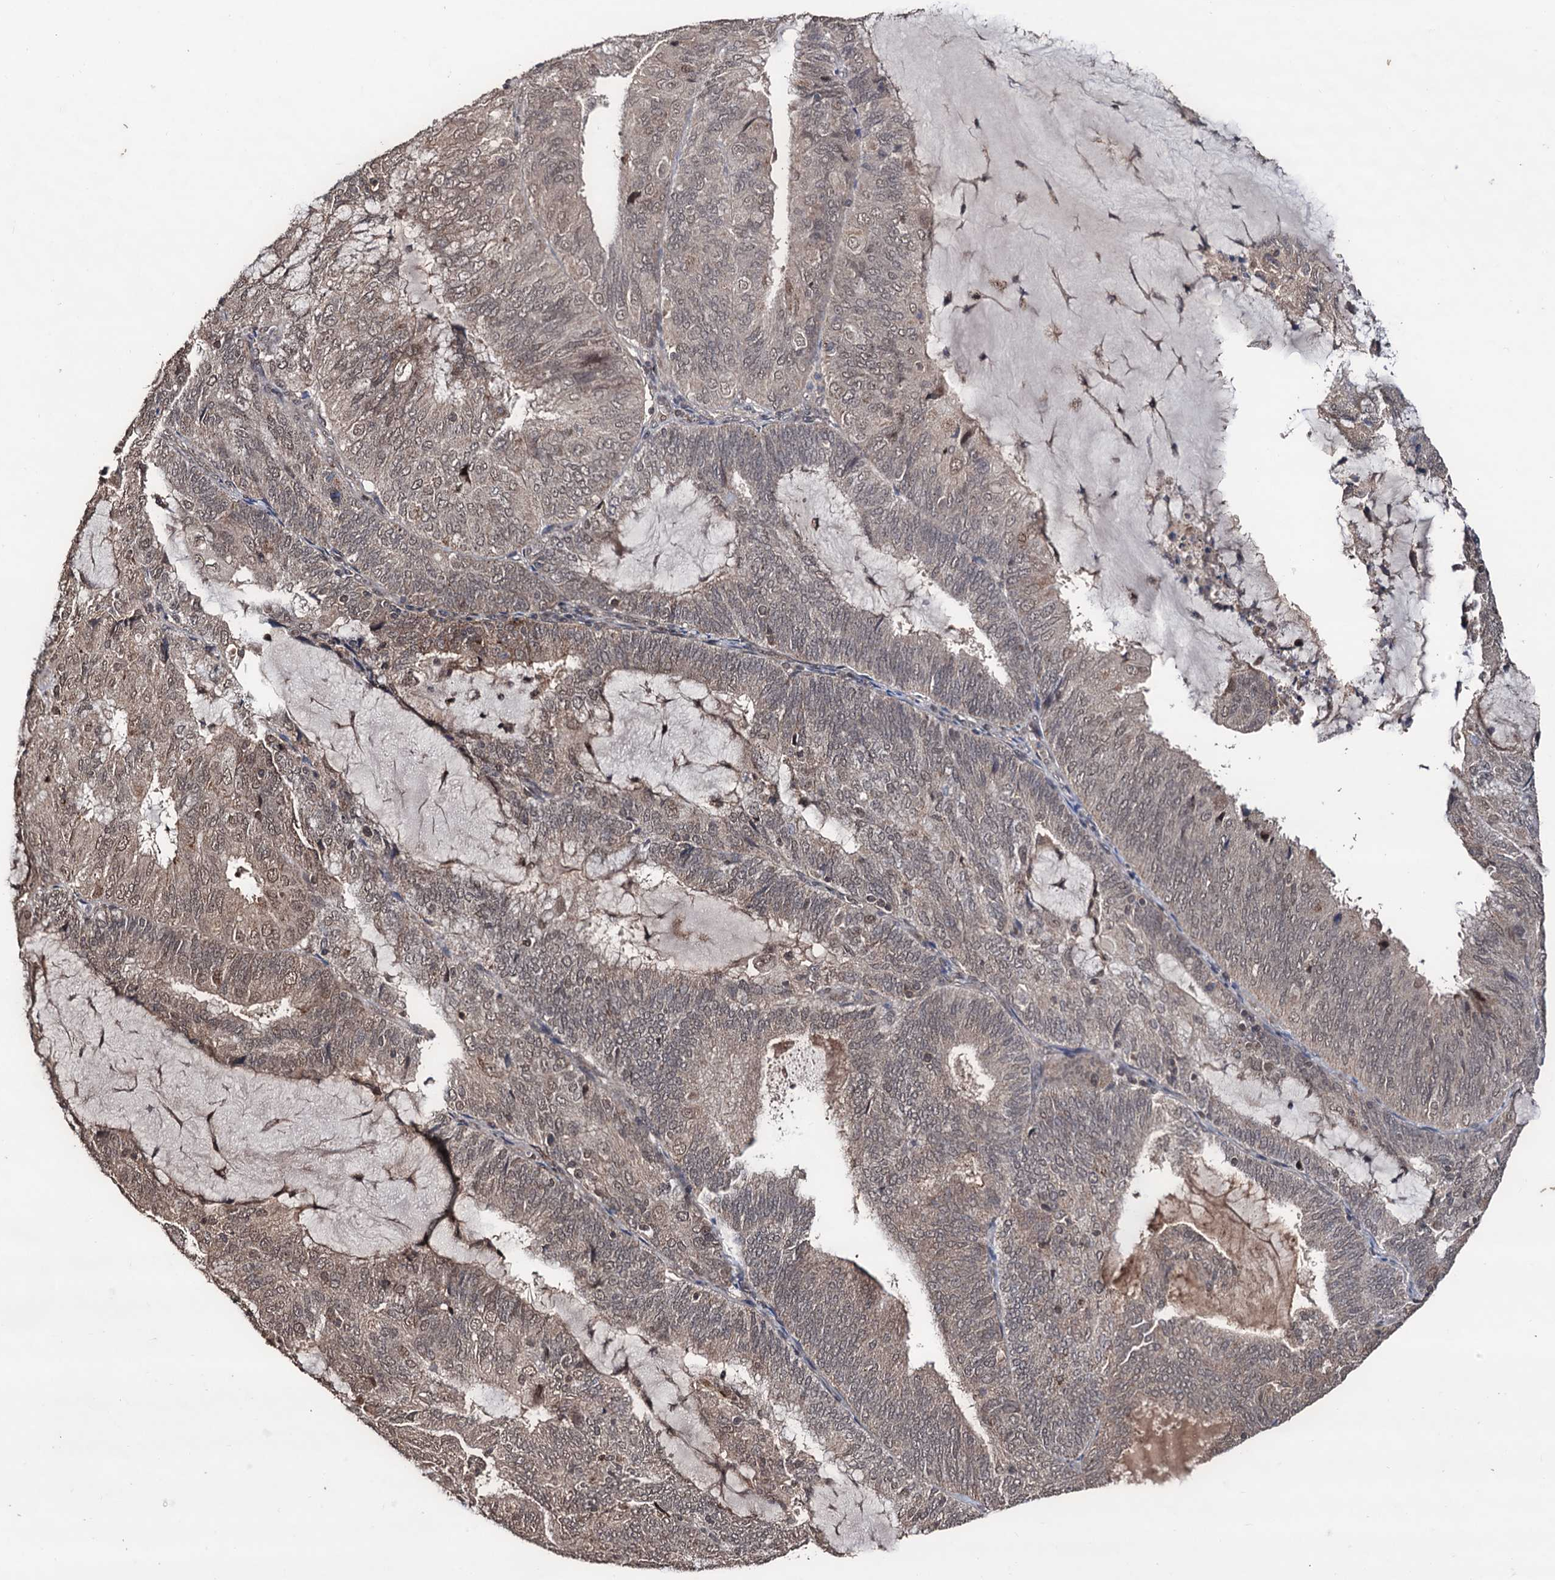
{"staining": {"intensity": "moderate", "quantity": "<25%", "location": "cytoplasmic/membranous,nuclear"}, "tissue": "endometrial cancer", "cell_type": "Tumor cells", "image_type": "cancer", "snomed": [{"axis": "morphology", "description": "Adenocarcinoma, NOS"}, {"axis": "topography", "description": "Endometrium"}], "caption": "Endometrial adenocarcinoma stained with a protein marker shows moderate staining in tumor cells.", "gene": "KLF5", "patient": {"sex": "female", "age": 81}}